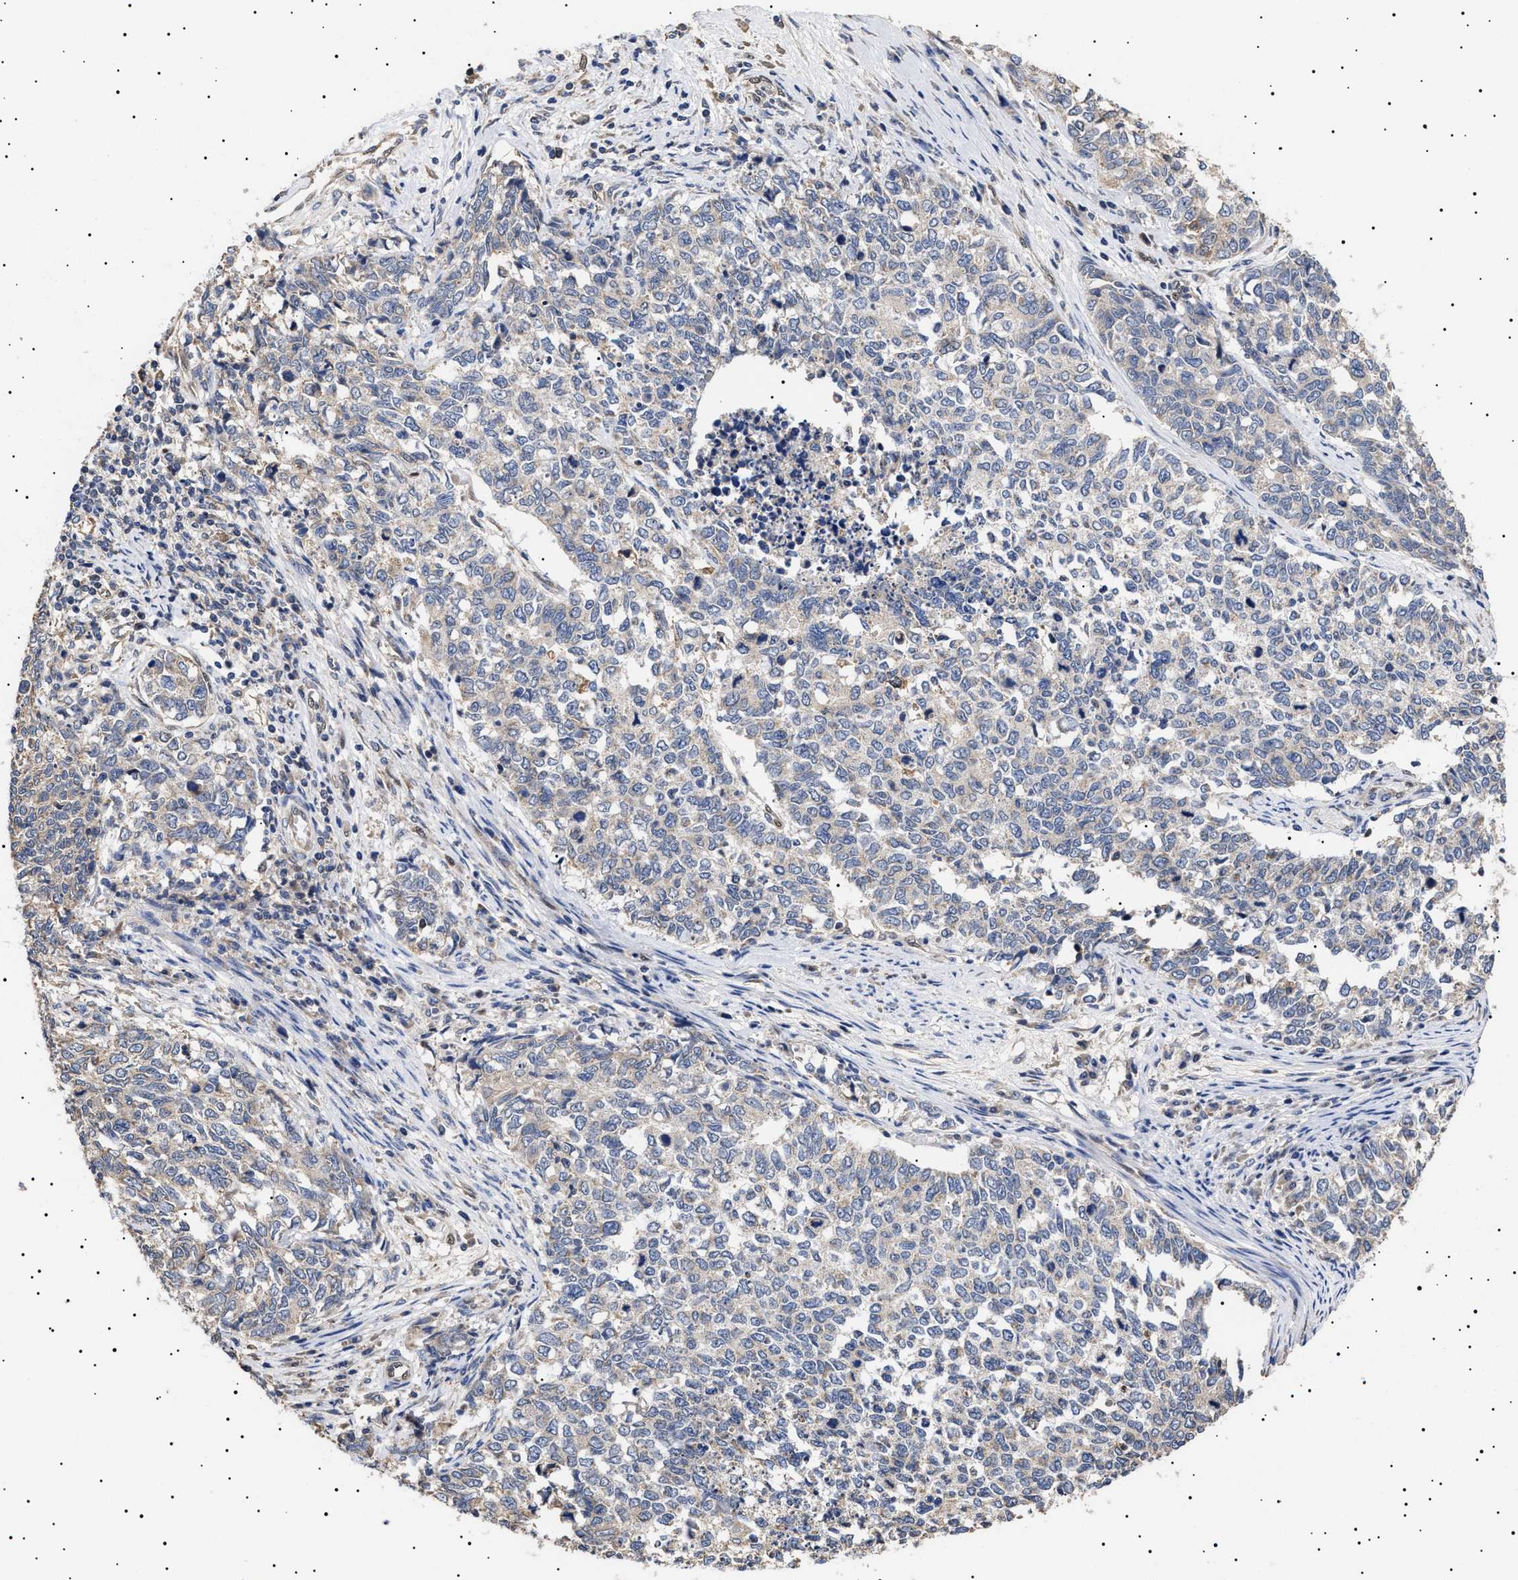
{"staining": {"intensity": "negative", "quantity": "none", "location": "none"}, "tissue": "cervical cancer", "cell_type": "Tumor cells", "image_type": "cancer", "snomed": [{"axis": "morphology", "description": "Squamous cell carcinoma, NOS"}, {"axis": "topography", "description": "Cervix"}], "caption": "Protein analysis of cervical cancer (squamous cell carcinoma) exhibits no significant staining in tumor cells.", "gene": "KRBA1", "patient": {"sex": "female", "age": 63}}